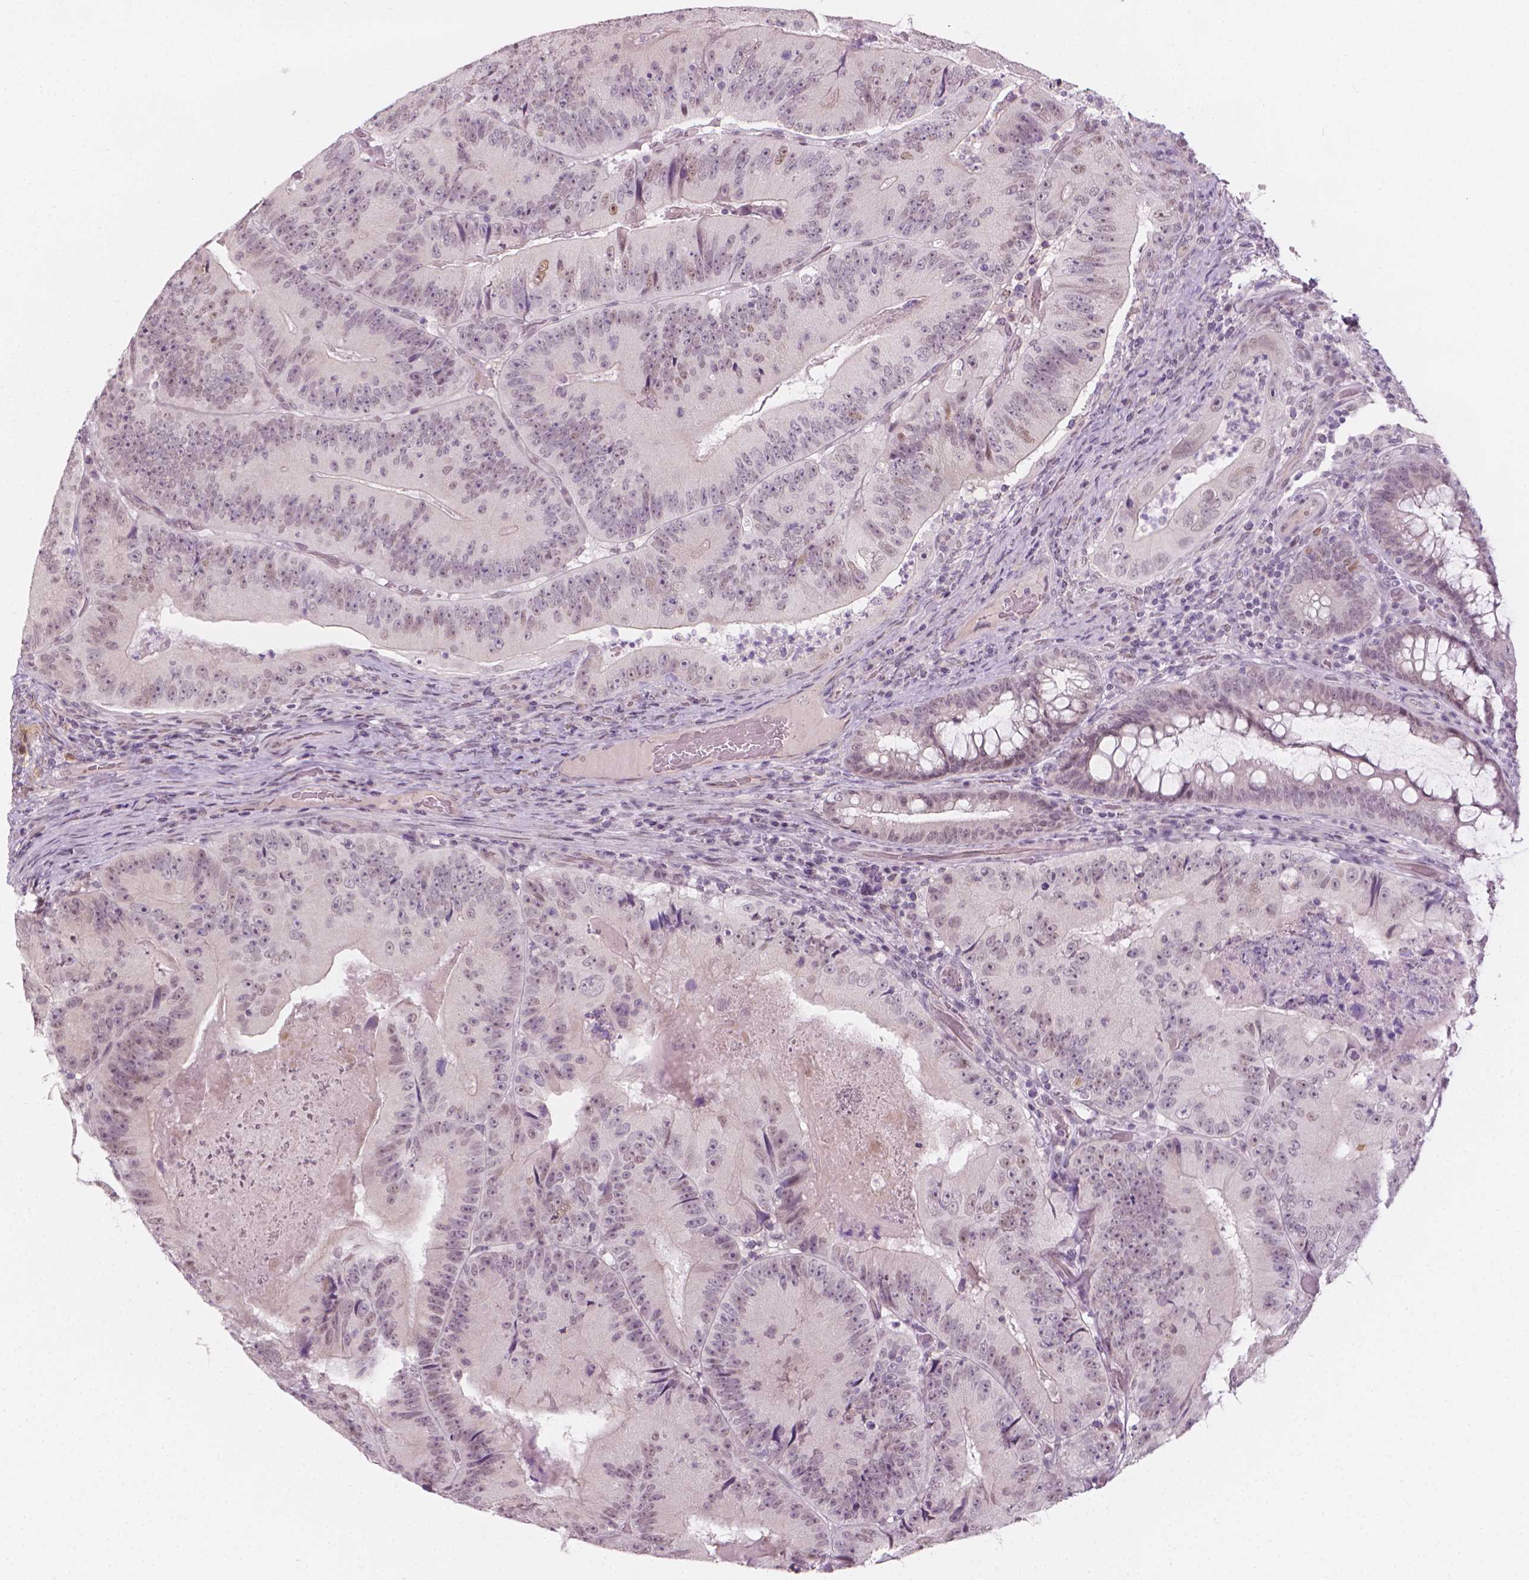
{"staining": {"intensity": "weak", "quantity": "25%-75%", "location": "nuclear"}, "tissue": "colorectal cancer", "cell_type": "Tumor cells", "image_type": "cancer", "snomed": [{"axis": "morphology", "description": "Adenocarcinoma, NOS"}, {"axis": "topography", "description": "Colon"}], "caption": "Tumor cells show low levels of weak nuclear expression in approximately 25%-75% of cells in human adenocarcinoma (colorectal). Using DAB (brown) and hematoxylin (blue) stains, captured at high magnification using brightfield microscopy.", "gene": "CDKN1C", "patient": {"sex": "female", "age": 86}}